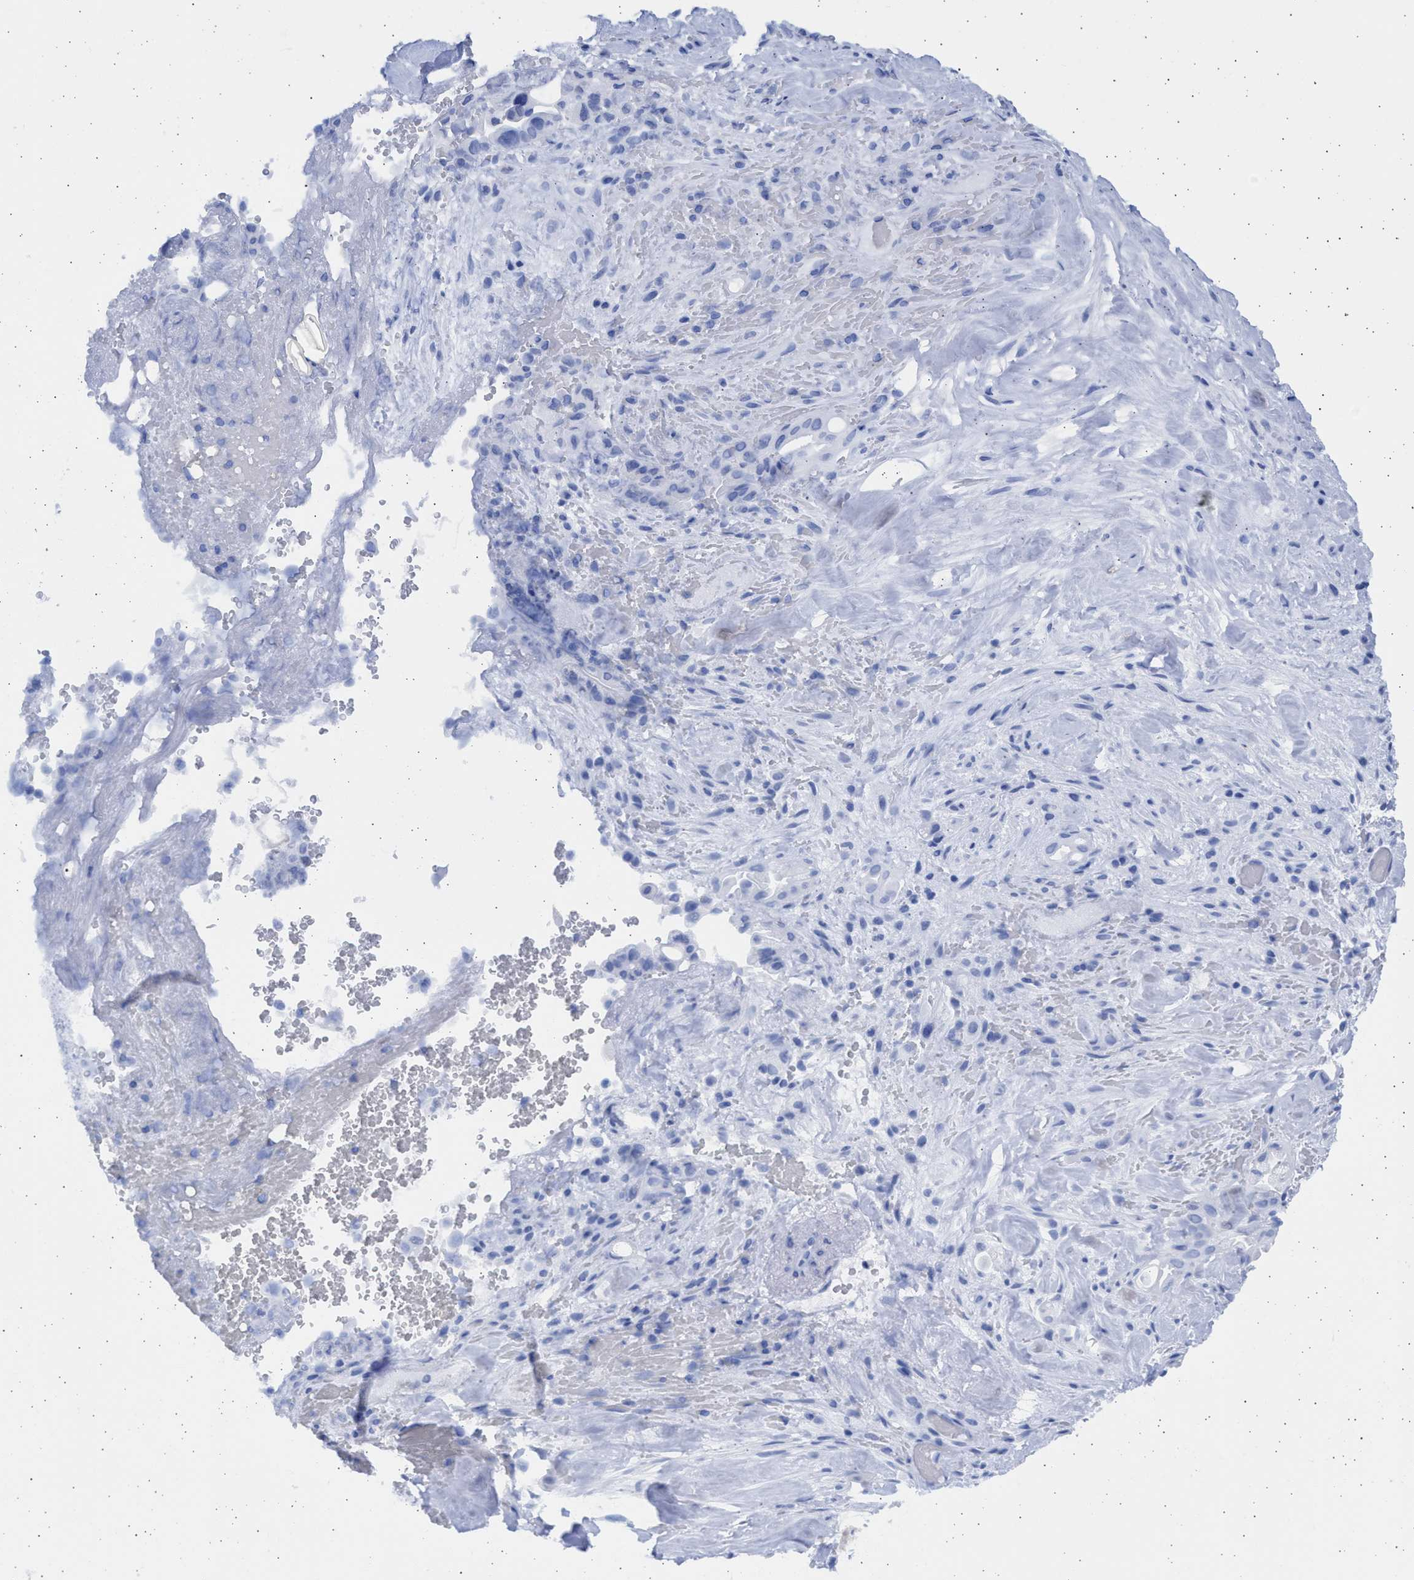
{"staining": {"intensity": "negative", "quantity": "none", "location": "none"}, "tissue": "liver cancer", "cell_type": "Tumor cells", "image_type": "cancer", "snomed": [{"axis": "morphology", "description": "Cholangiocarcinoma"}, {"axis": "topography", "description": "Liver"}], "caption": "This is an immunohistochemistry (IHC) histopathology image of liver cancer. There is no positivity in tumor cells.", "gene": "ALDOC", "patient": {"sex": "female", "age": 68}}